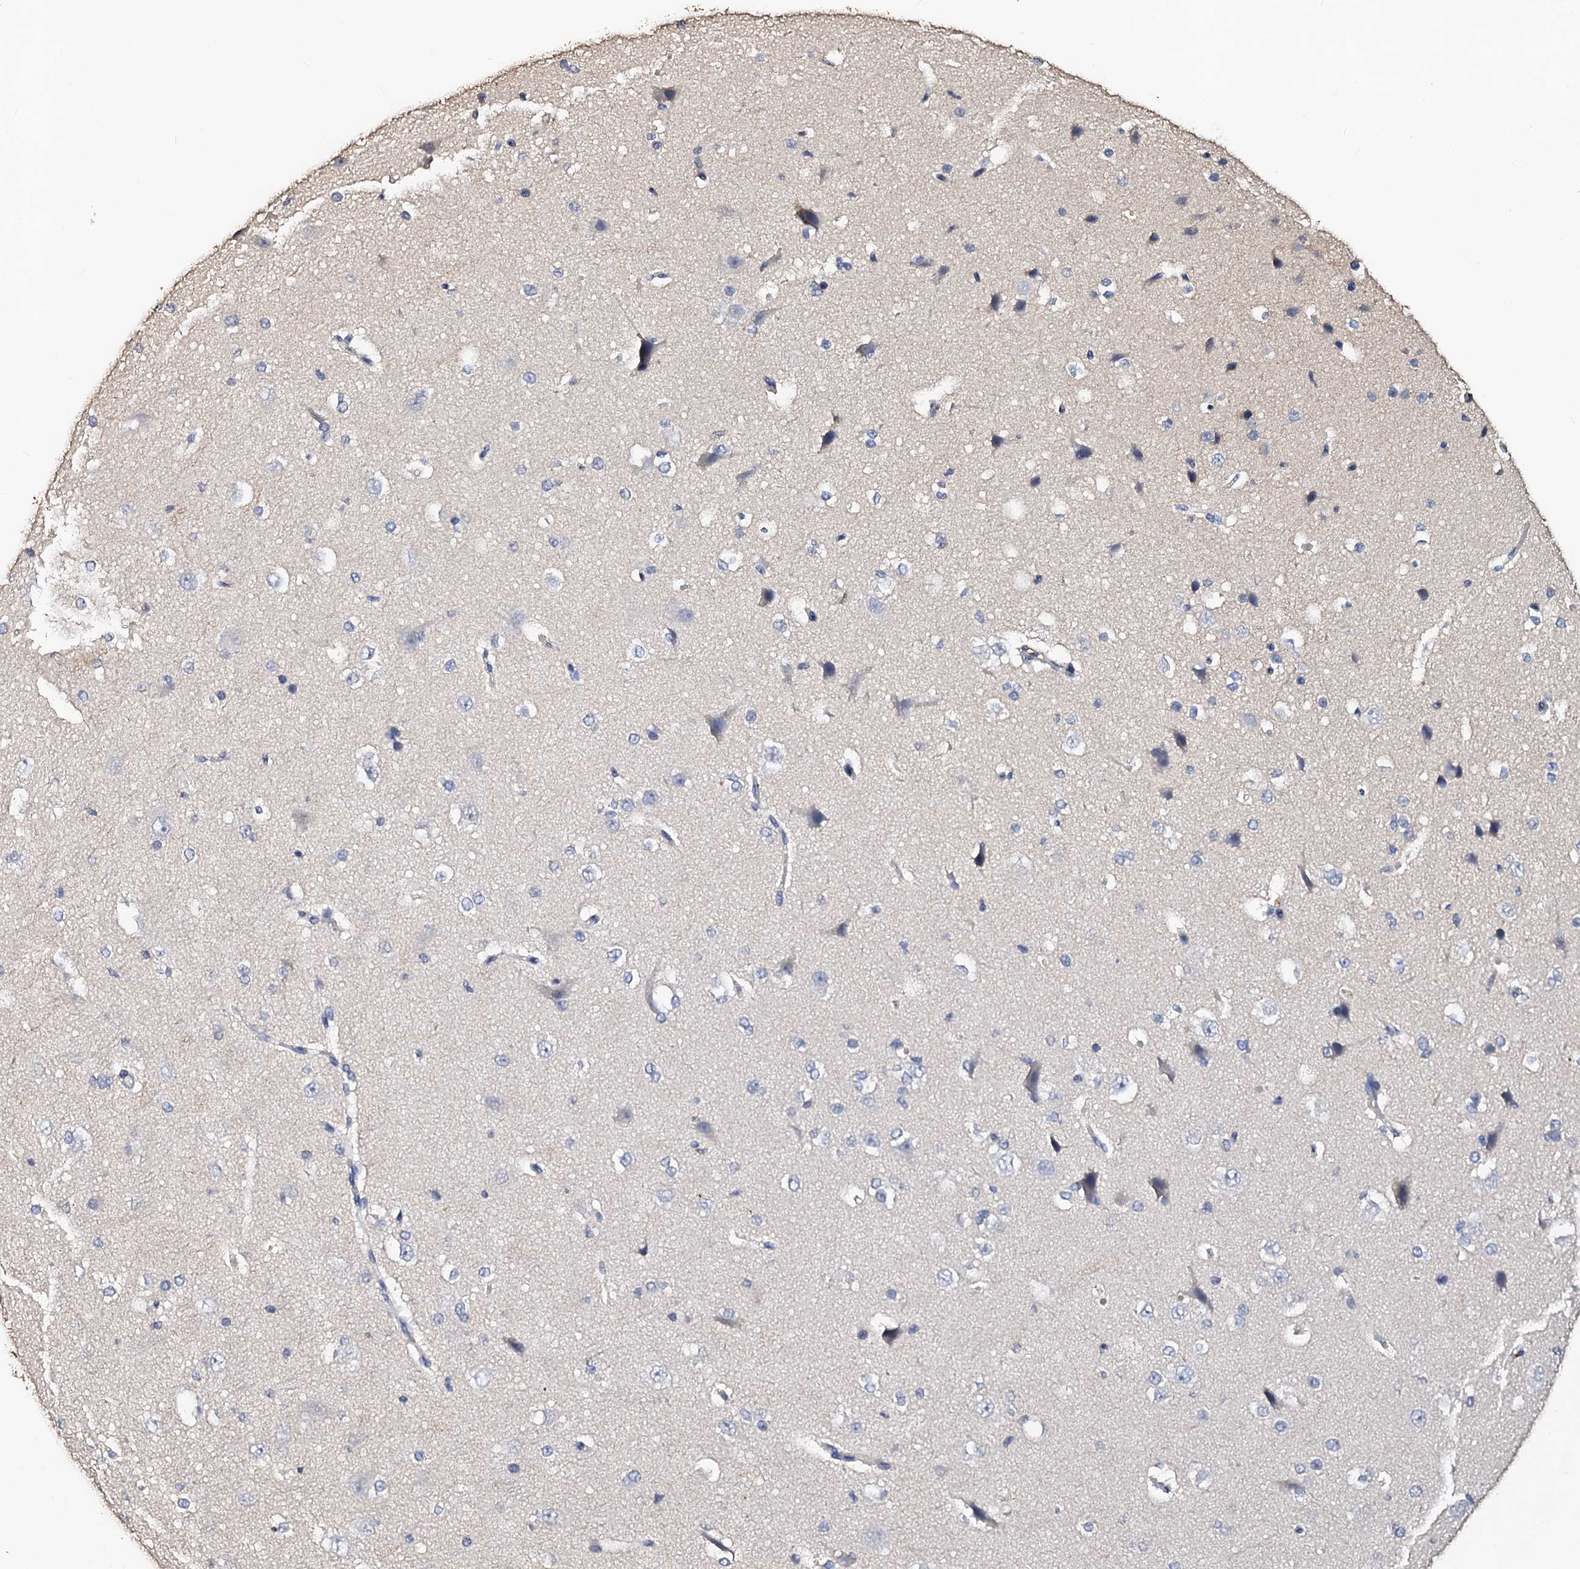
{"staining": {"intensity": "negative", "quantity": "none", "location": "none"}, "tissue": "cerebral cortex", "cell_type": "Endothelial cells", "image_type": "normal", "snomed": [{"axis": "morphology", "description": "Normal tissue, NOS"}, {"axis": "morphology", "description": "Developmental malformation"}, {"axis": "topography", "description": "Cerebral cortex"}], "caption": "Immunohistochemistry of normal cerebral cortex demonstrates no positivity in endothelial cells.", "gene": "VPS36", "patient": {"sex": "female", "age": 30}}